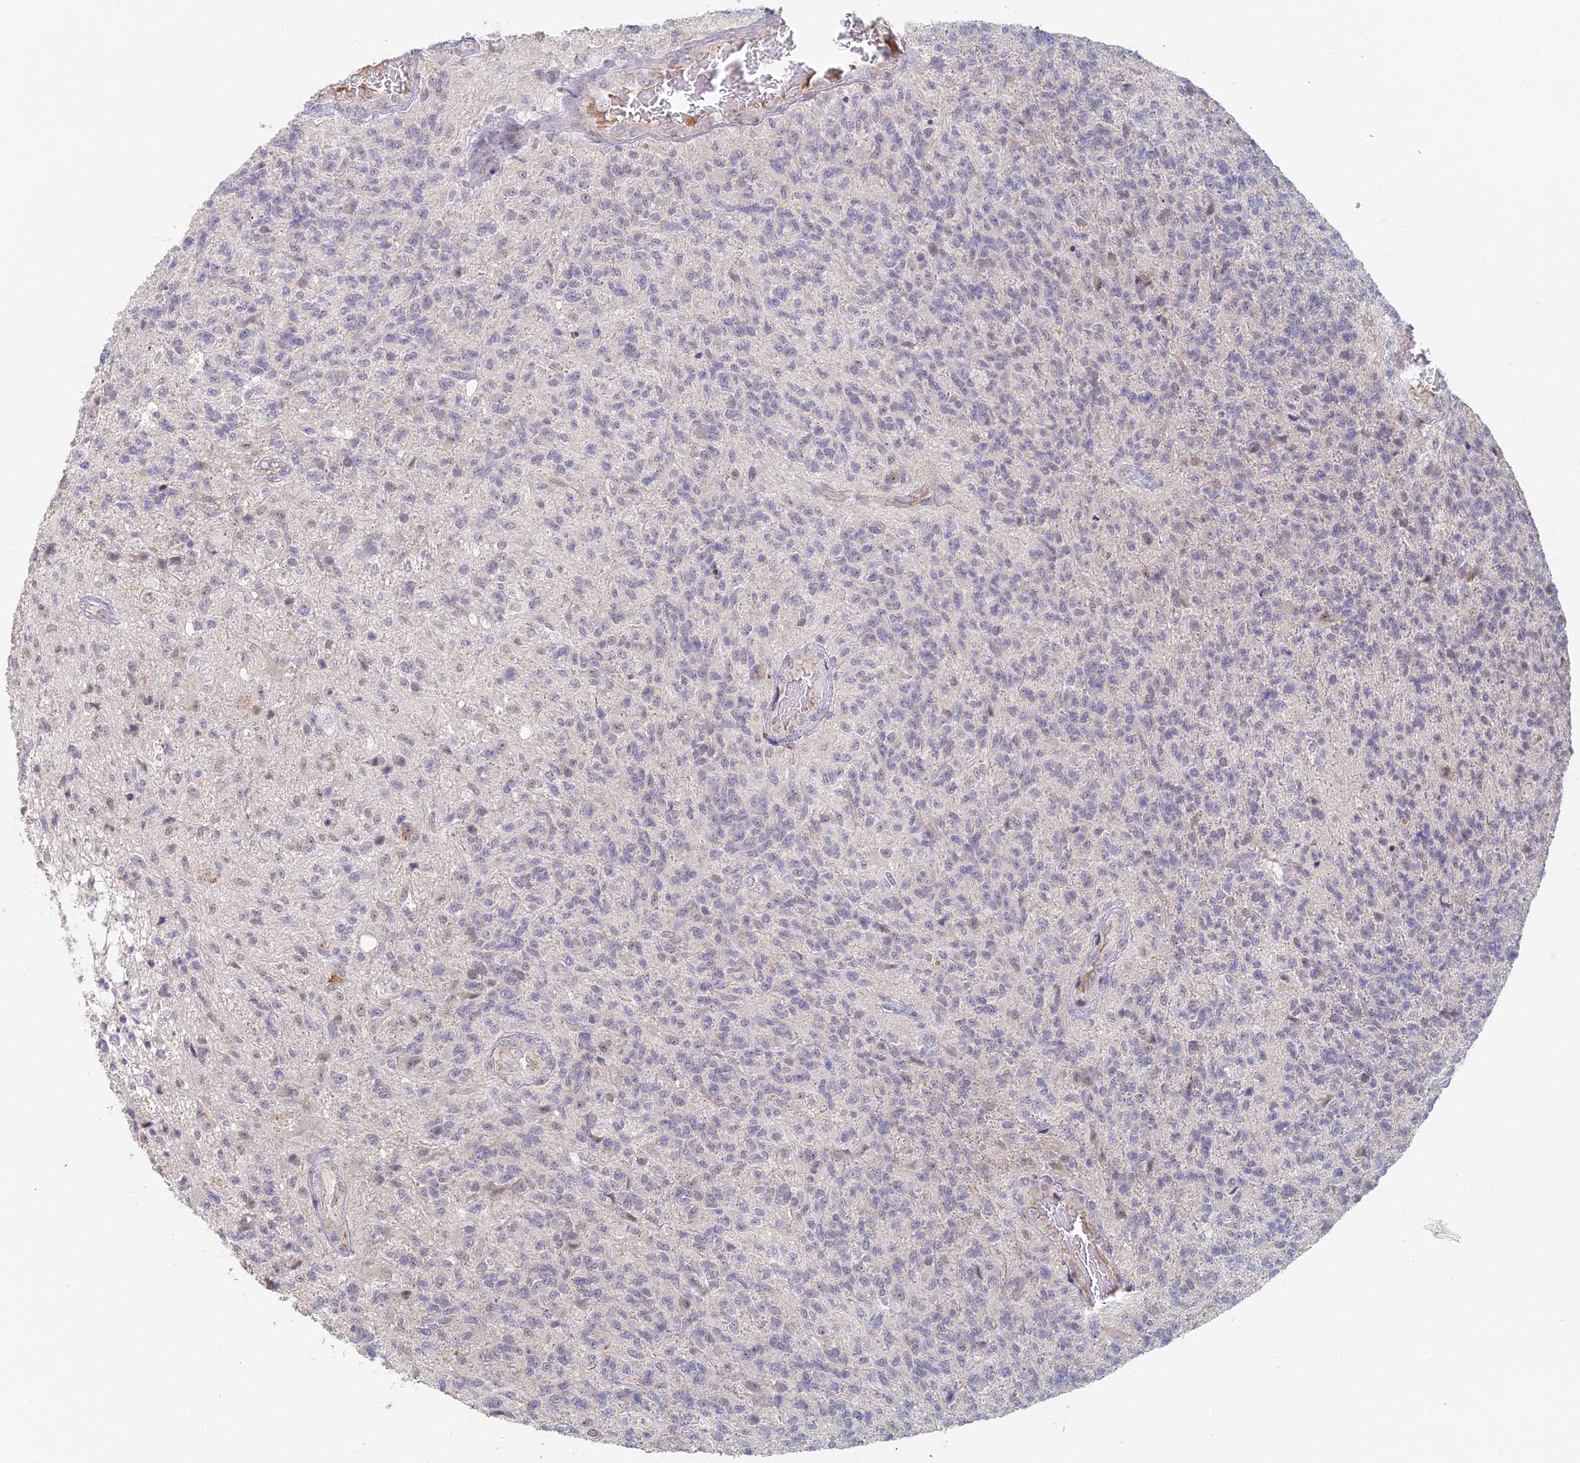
{"staining": {"intensity": "negative", "quantity": "none", "location": "none"}, "tissue": "glioma", "cell_type": "Tumor cells", "image_type": "cancer", "snomed": [{"axis": "morphology", "description": "Glioma, malignant, High grade"}, {"axis": "topography", "description": "Brain"}], "caption": "There is no significant expression in tumor cells of malignant glioma (high-grade).", "gene": "GPATCH1", "patient": {"sex": "male", "age": 56}}